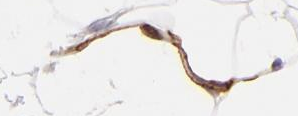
{"staining": {"intensity": "negative", "quantity": "none", "location": "none"}, "tissue": "adipose tissue", "cell_type": "Adipocytes", "image_type": "normal", "snomed": [{"axis": "morphology", "description": "Normal tissue, NOS"}, {"axis": "morphology", "description": "Duct carcinoma"}, {"axis": "topography", "description": "Breast"}, {"axis": "topography", "description": "Adipose tissue"}], "caption": "The image demonstrates no staining of adipocytes in unremarkable adipose tissue.", "gene": "CLDN5", "patient": {"sex": "female", "age": 37}}